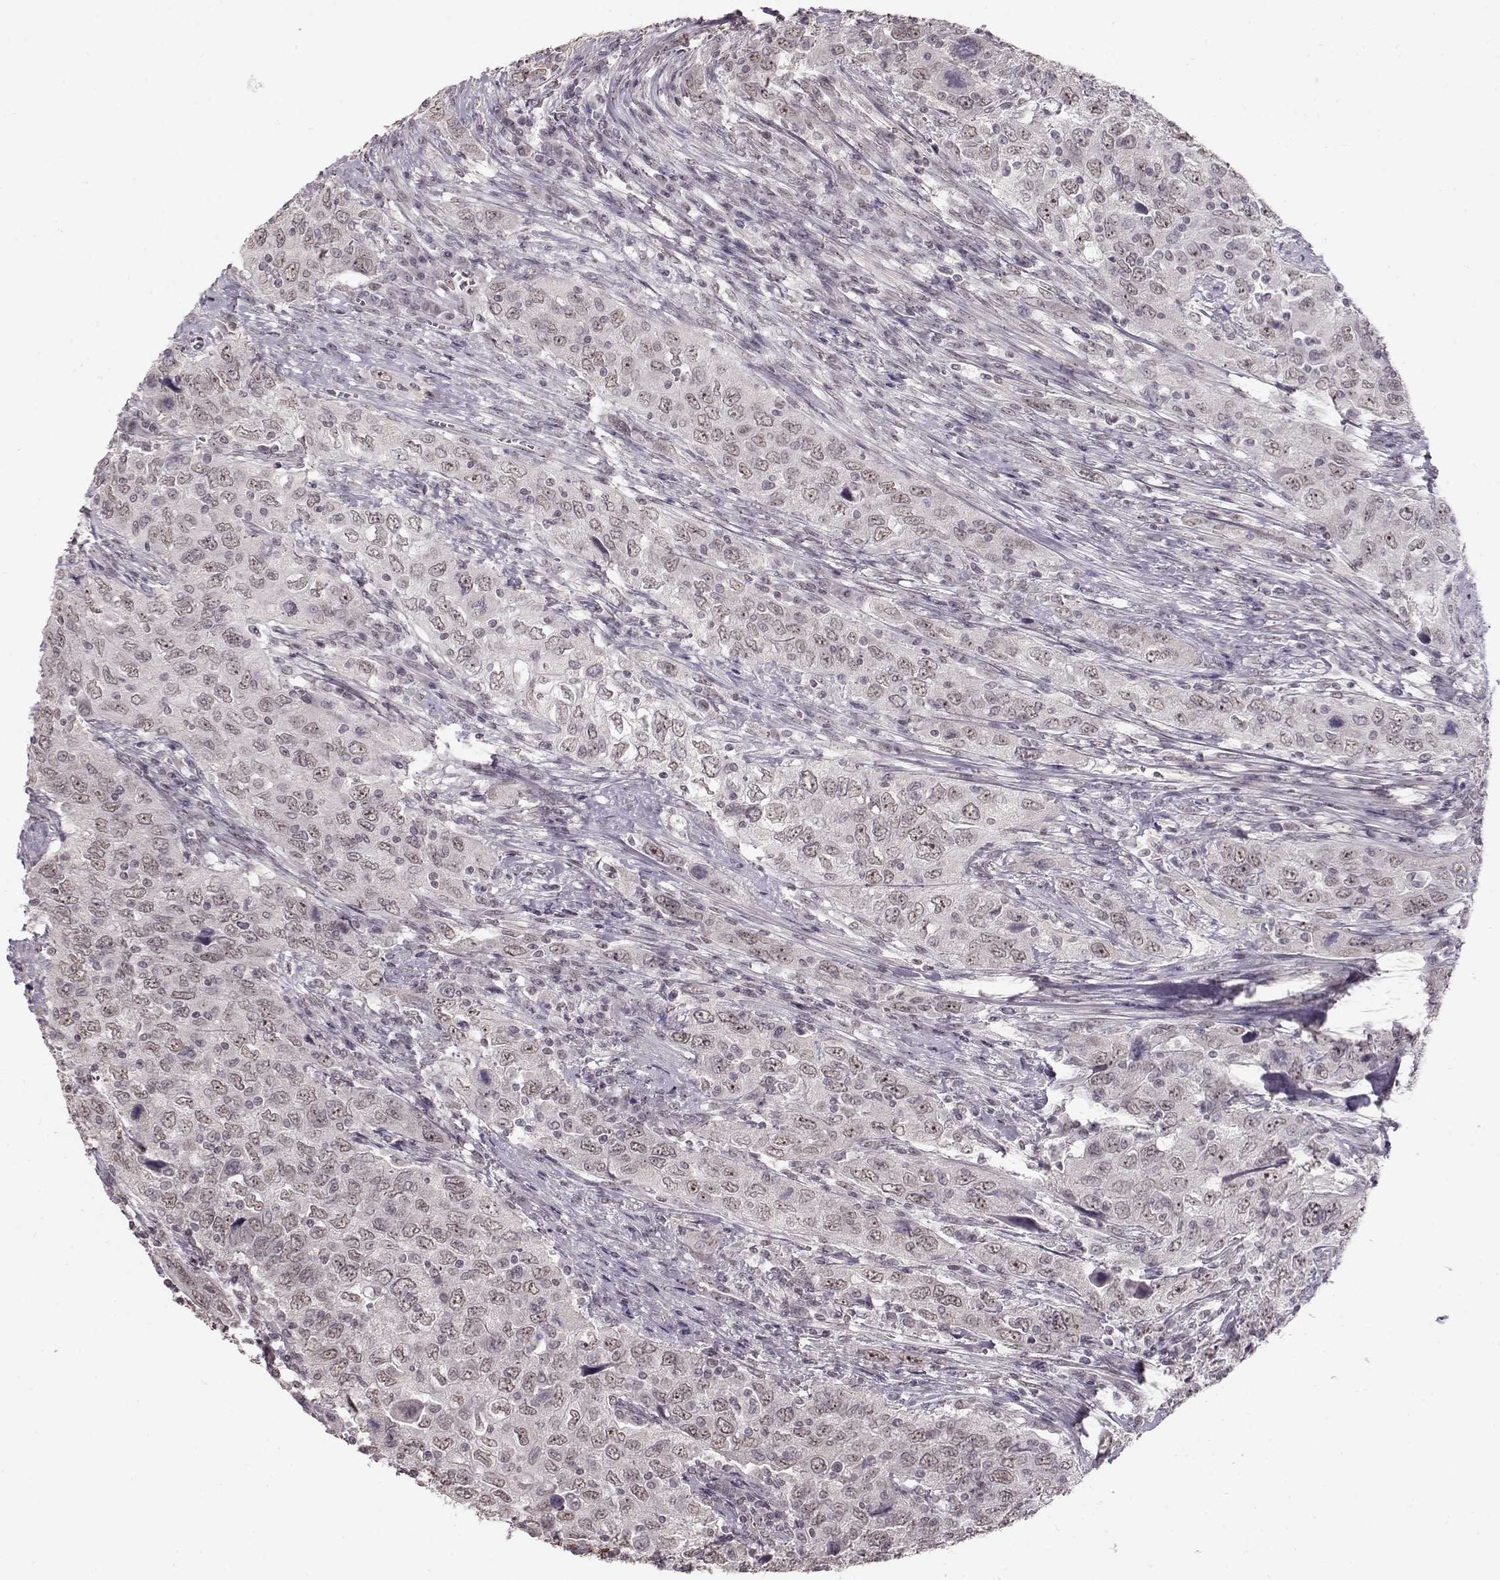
{"staining": {"intensity": "weak", "quantity": ">75%", "location": "nuclear"}, "tissue": "urothelial cancer", "cell_type": "Tumor cells", "image_type": "cancer", "snomed": [{"axis": "morphology", "description": "Urothelial carcinoma, High grade"}, {"axis": "topography", "description": "Urinary bladder"}], "caption": "There is low levels of weak nuclear positivity in tumor cells of urothelial carcinoma (high-grade), as demonstrated by immunohistochemical staining (brown color).", "gene": "PCP4", "patient": {"sex": "male", "age": 76}}